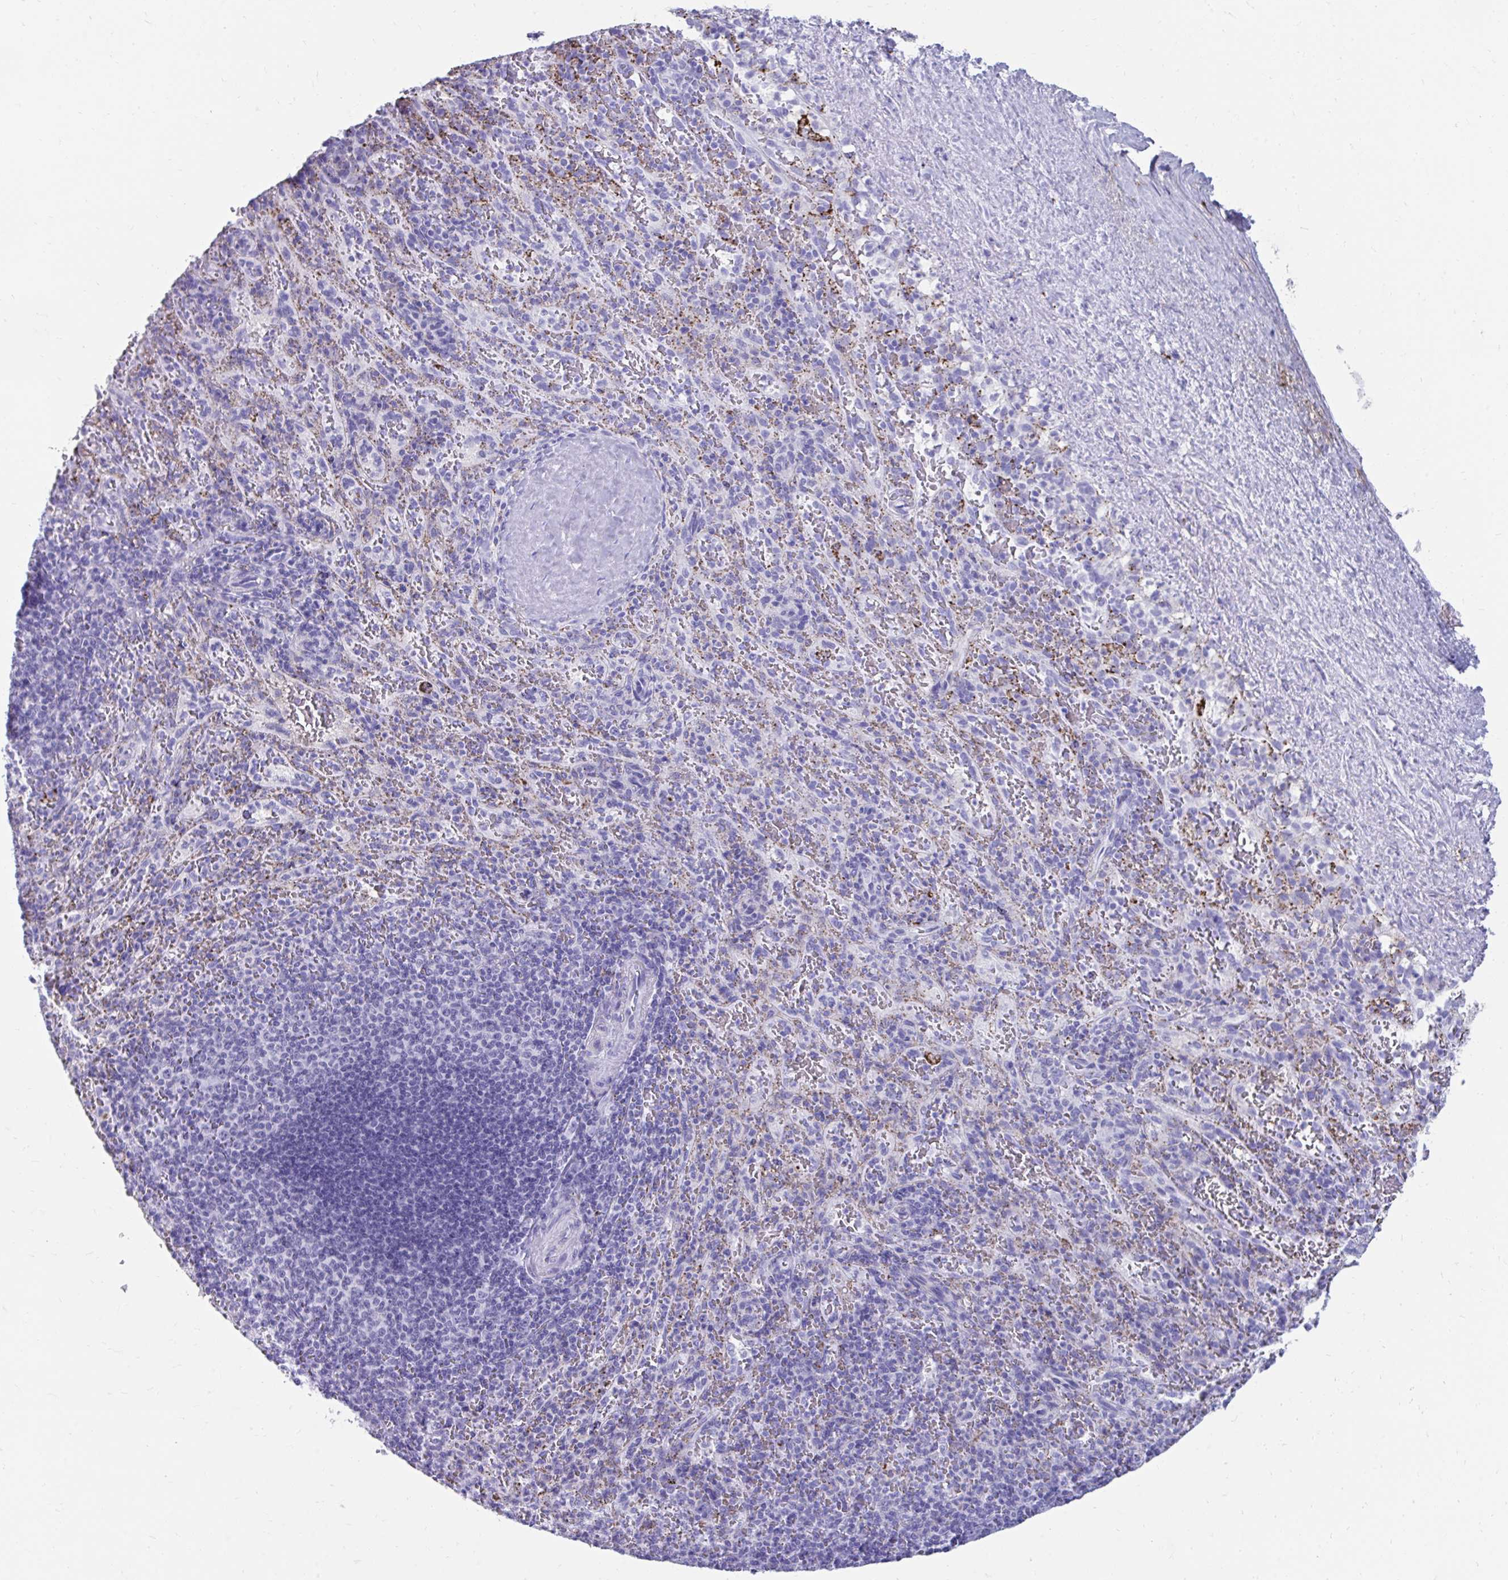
{"staining": {"intensity": "negative", "quantity": "none", "location": "none"}, "tissue": "spleen", "cell_type": "Cells in red pulp", "image_type": "normal", "snomed": [{"axis": "morphology", "description": "Normal tissue, NOS"}, {"axis": "topography", "description": "Spleen"}], "caption": "IHC histopathology image of normal spleen: spleen stained with DAB (3,3'-diaminobenzidine) shows no significant protein positivity in cells in red pulp.", "gene": "SMIM9", "patient": {"sex": "male", "age": 57}}